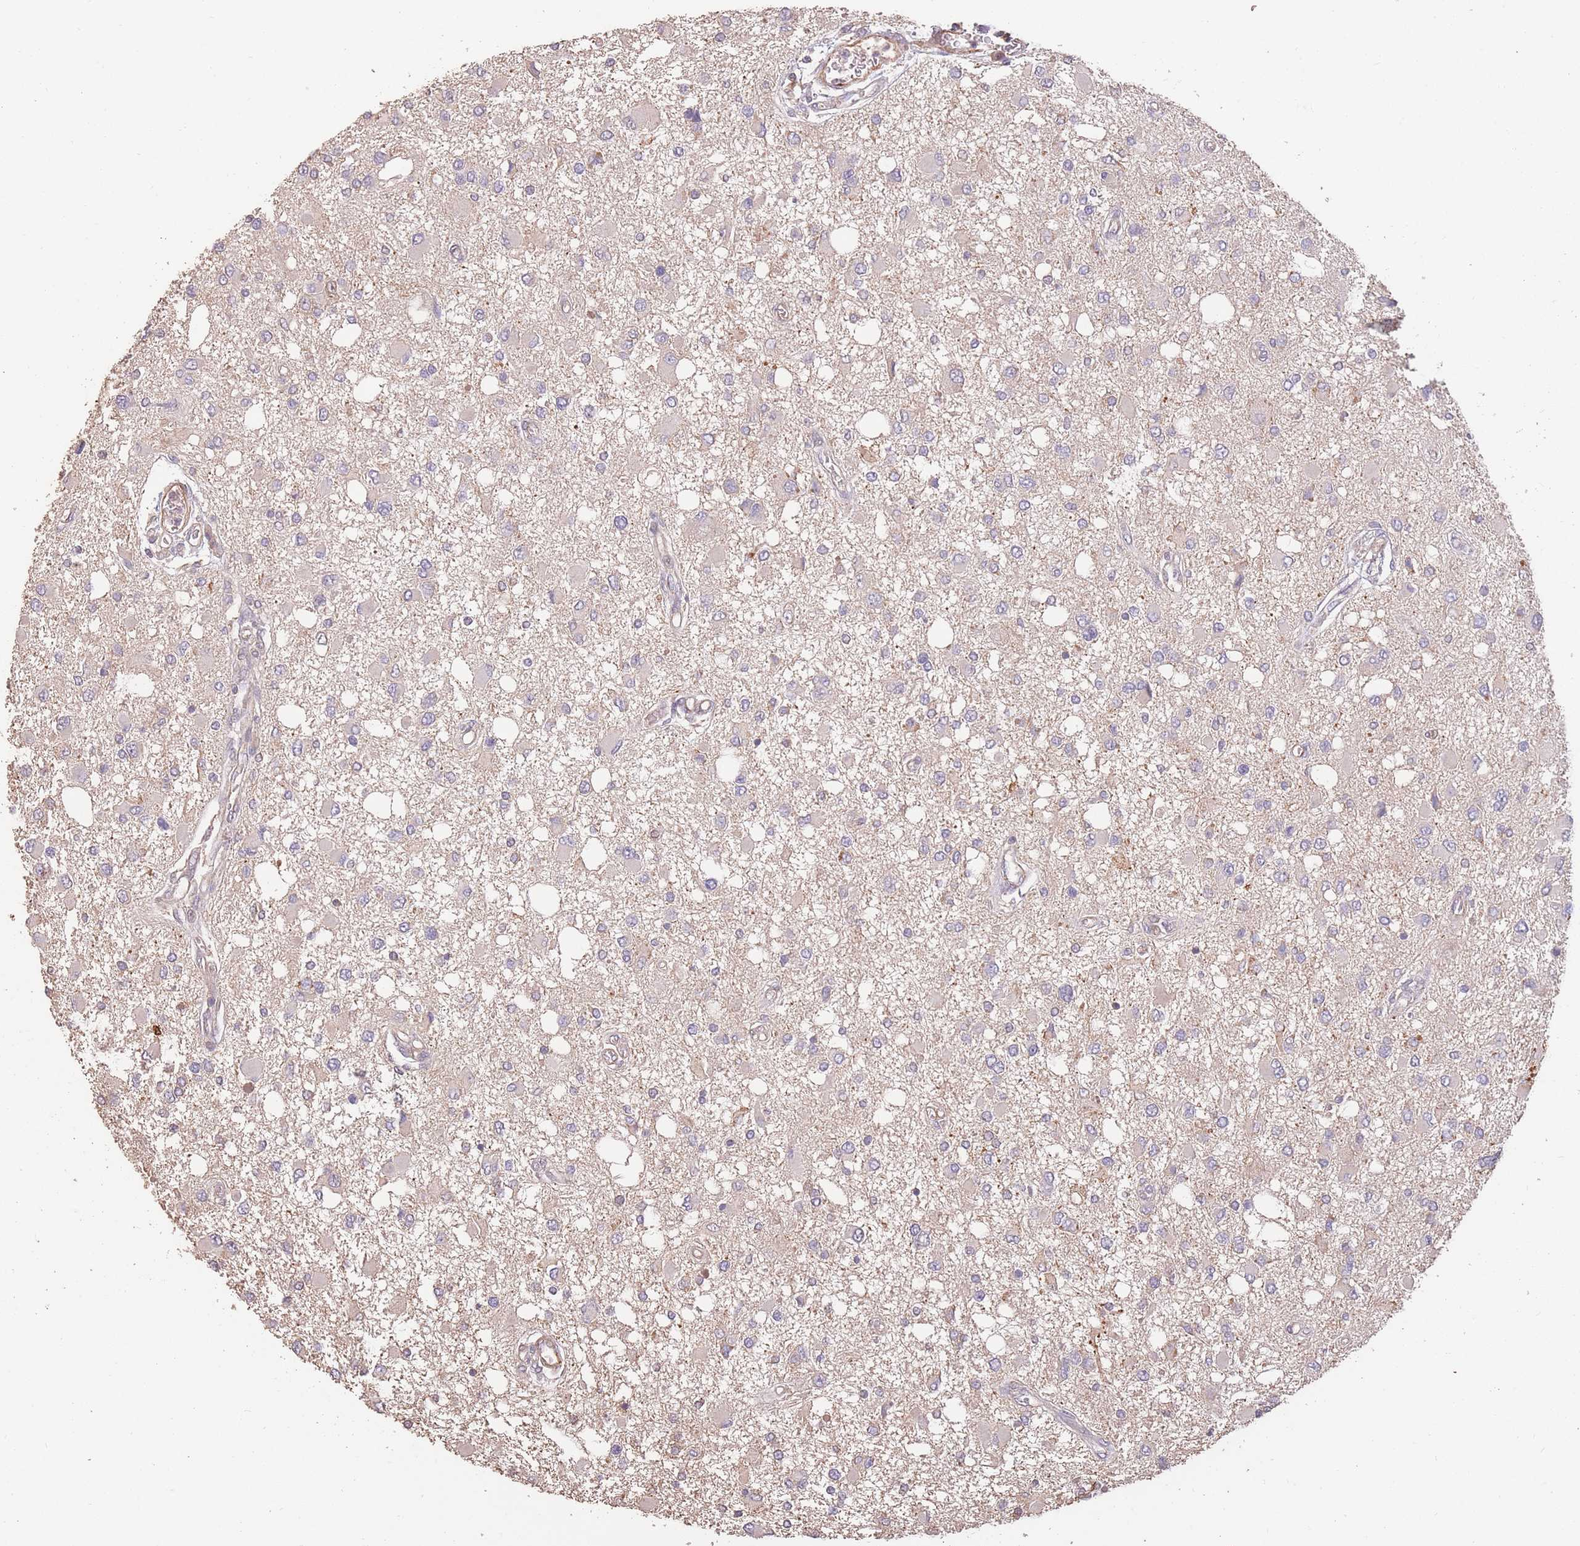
{"staining": {"intensity": "negative", "quantity": "none", "location": "none"}, "tissue": "glioma", "cell_type": "Tumor cells", "image_type": "cancer", "snomed": [{"axis": "morphology", "description": "Glioma, malignant, High grade"}, {"axis": "topography", "description": "Brain"}], "caption": "This is an immunohistochemistry histopathology image of human malignant high-grade glioma. There is no positivity in tumor cells.", "gene": "NLRC4", "patient": {"sex": "male", "age": 53}}